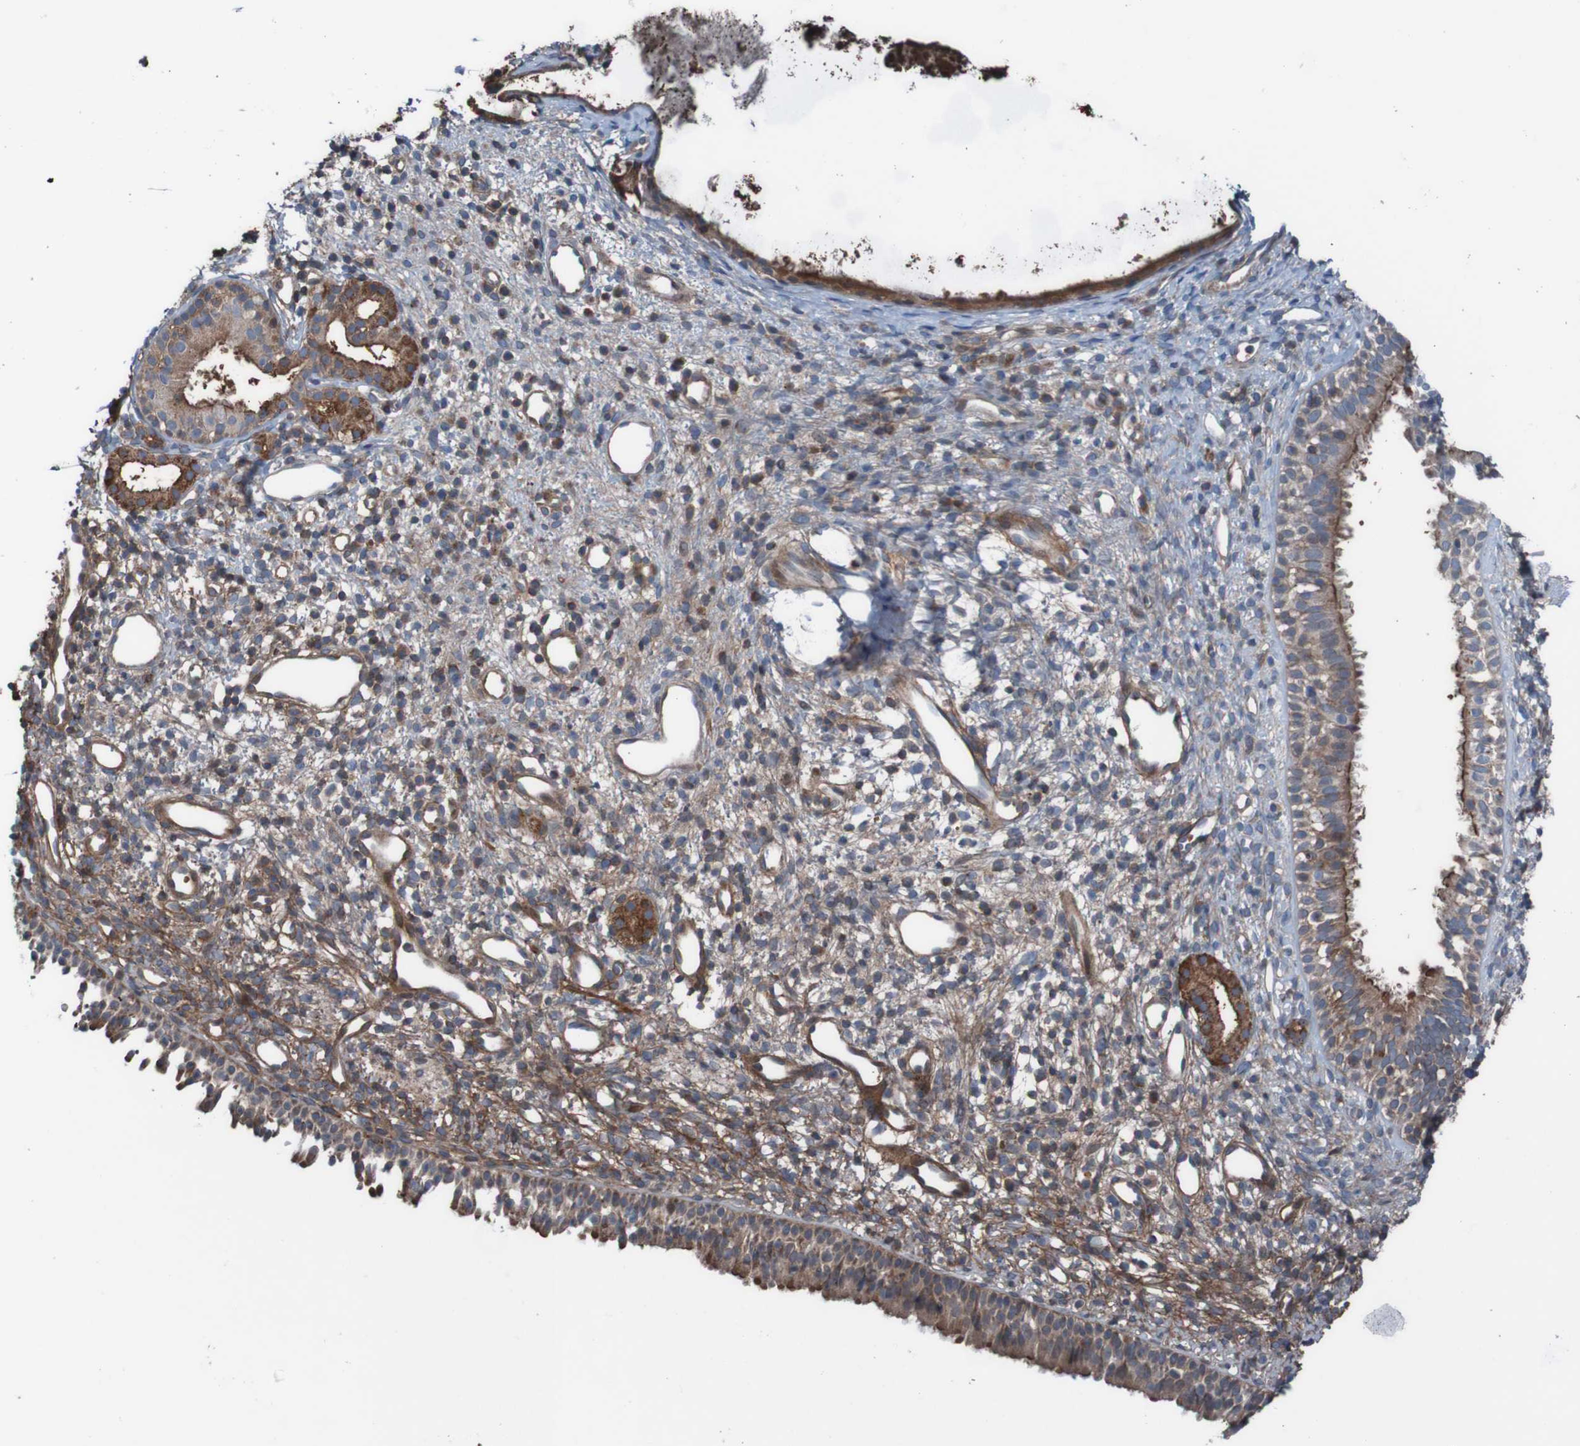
{"staining": {"intensity": "strong", "quantity": ">75%", "location": "cytoplasmic/membranous,nuclear"}, "tissue": "nasopharynx", "cell_type": "Respiratory epithelial cells", "image_type": "normal", "snomed": [{"axis": "morphology", "description": "Normal tissue, NOS"}, {"axis": "topography", "description": "Nasopharynx"}], "caption": "Protein staining of benign nasopharynx reveals strong cytoplasmic/membranous,nuclear positivity in about >75% of respiratory epithelial cells.", "gene": "PDGFB", "patient": {"sex": "male", "age": 22}}